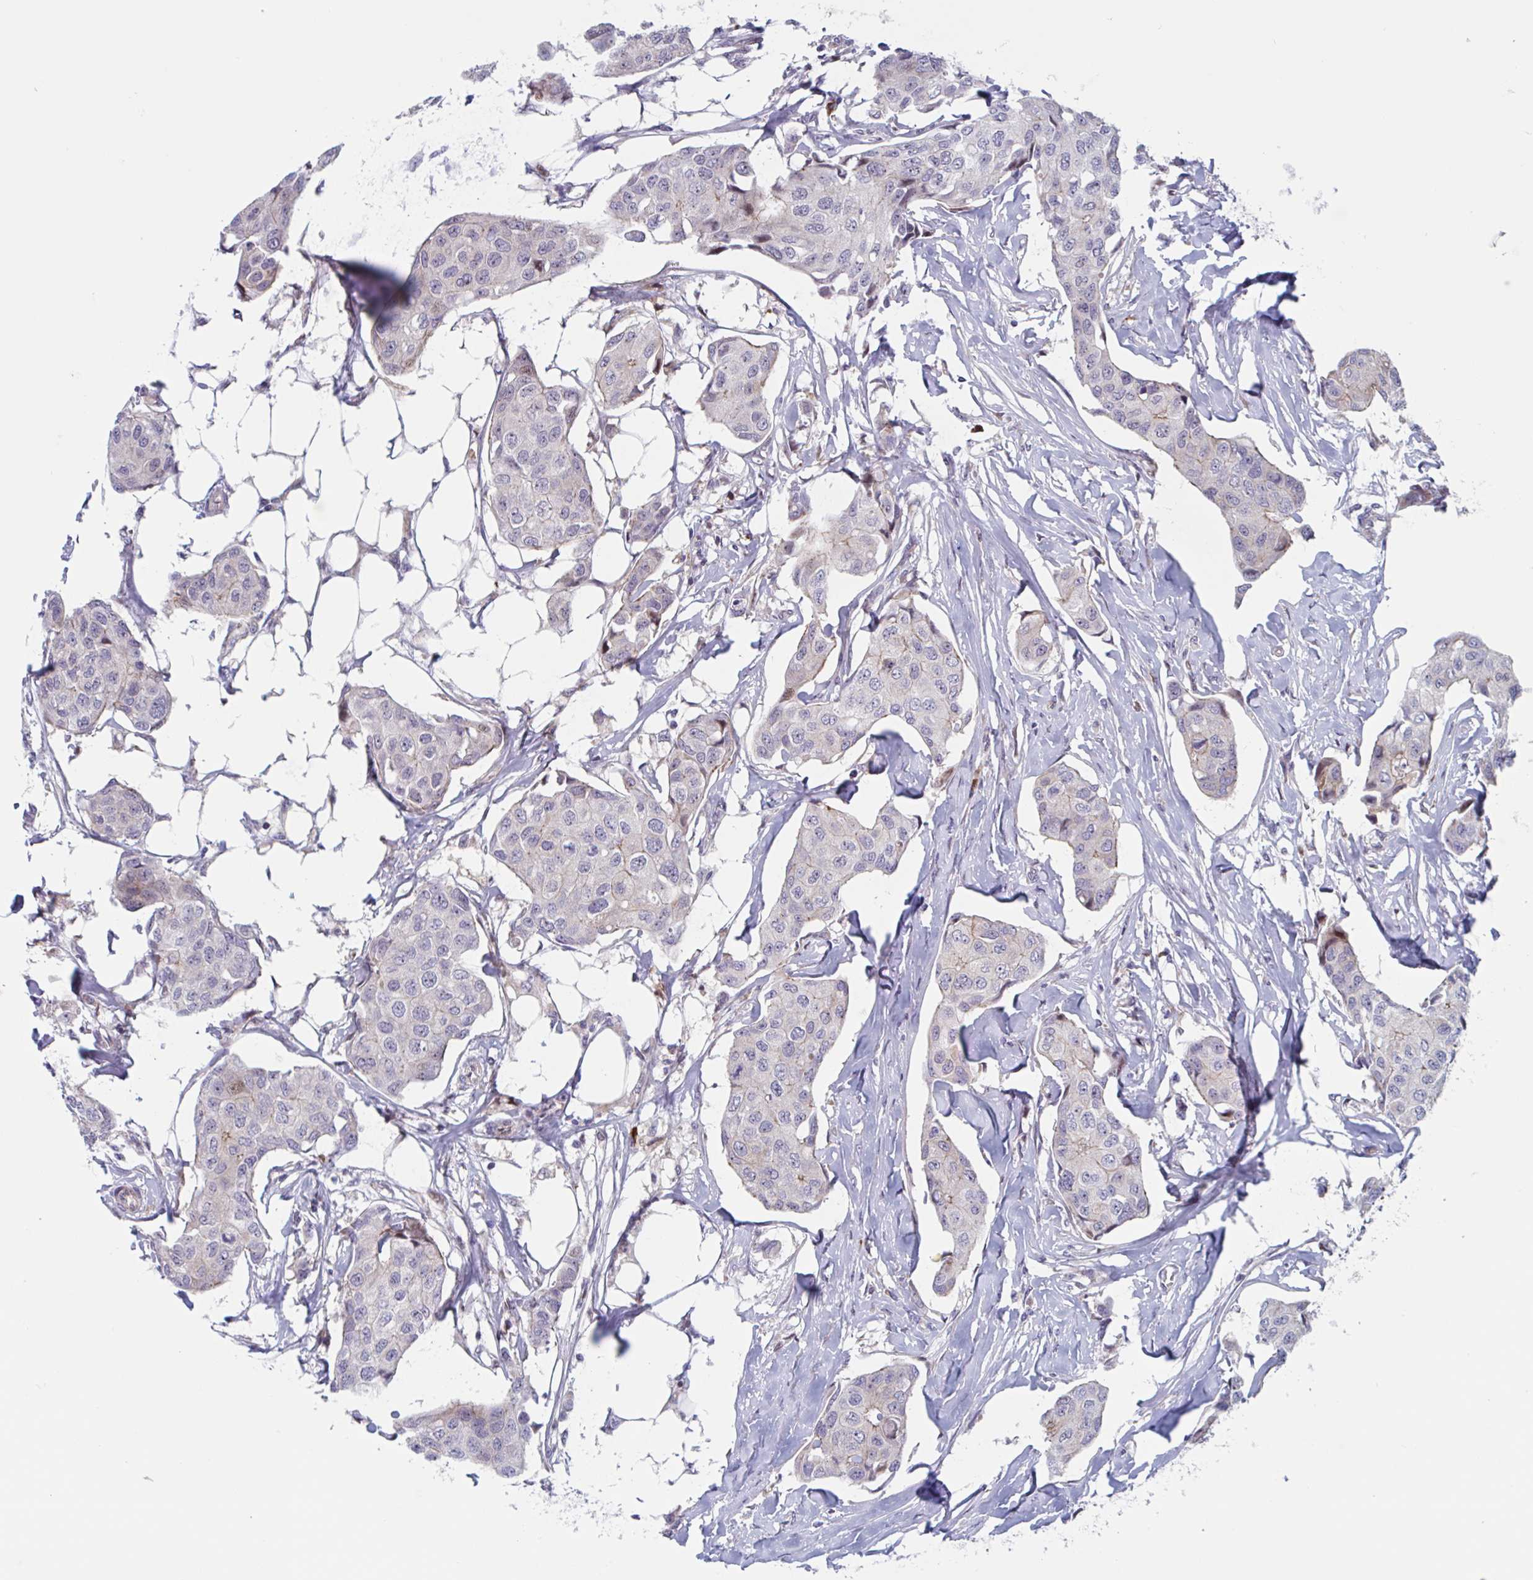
{"staining": {"intensity": "weak", "quantity": "<25%", "location": "cytoplasmic/membranous"}, "tissue": "breast cancer", "cell_type": "Tumor cells", "image_type": "cancer", "snomed": [{"axis": "morphology", "description": "Duct carcinoma"}, {"axis": "topography", "description": "Breast"}, {"axis": "topography", "description": "Lymph node"}], "caption": "An image of breast intraductal carcinoma stained for a protein exhibits no brown staining in tumor cells.", "gene": "DUXA", "patient": {"sex": "female", "age": 80}}